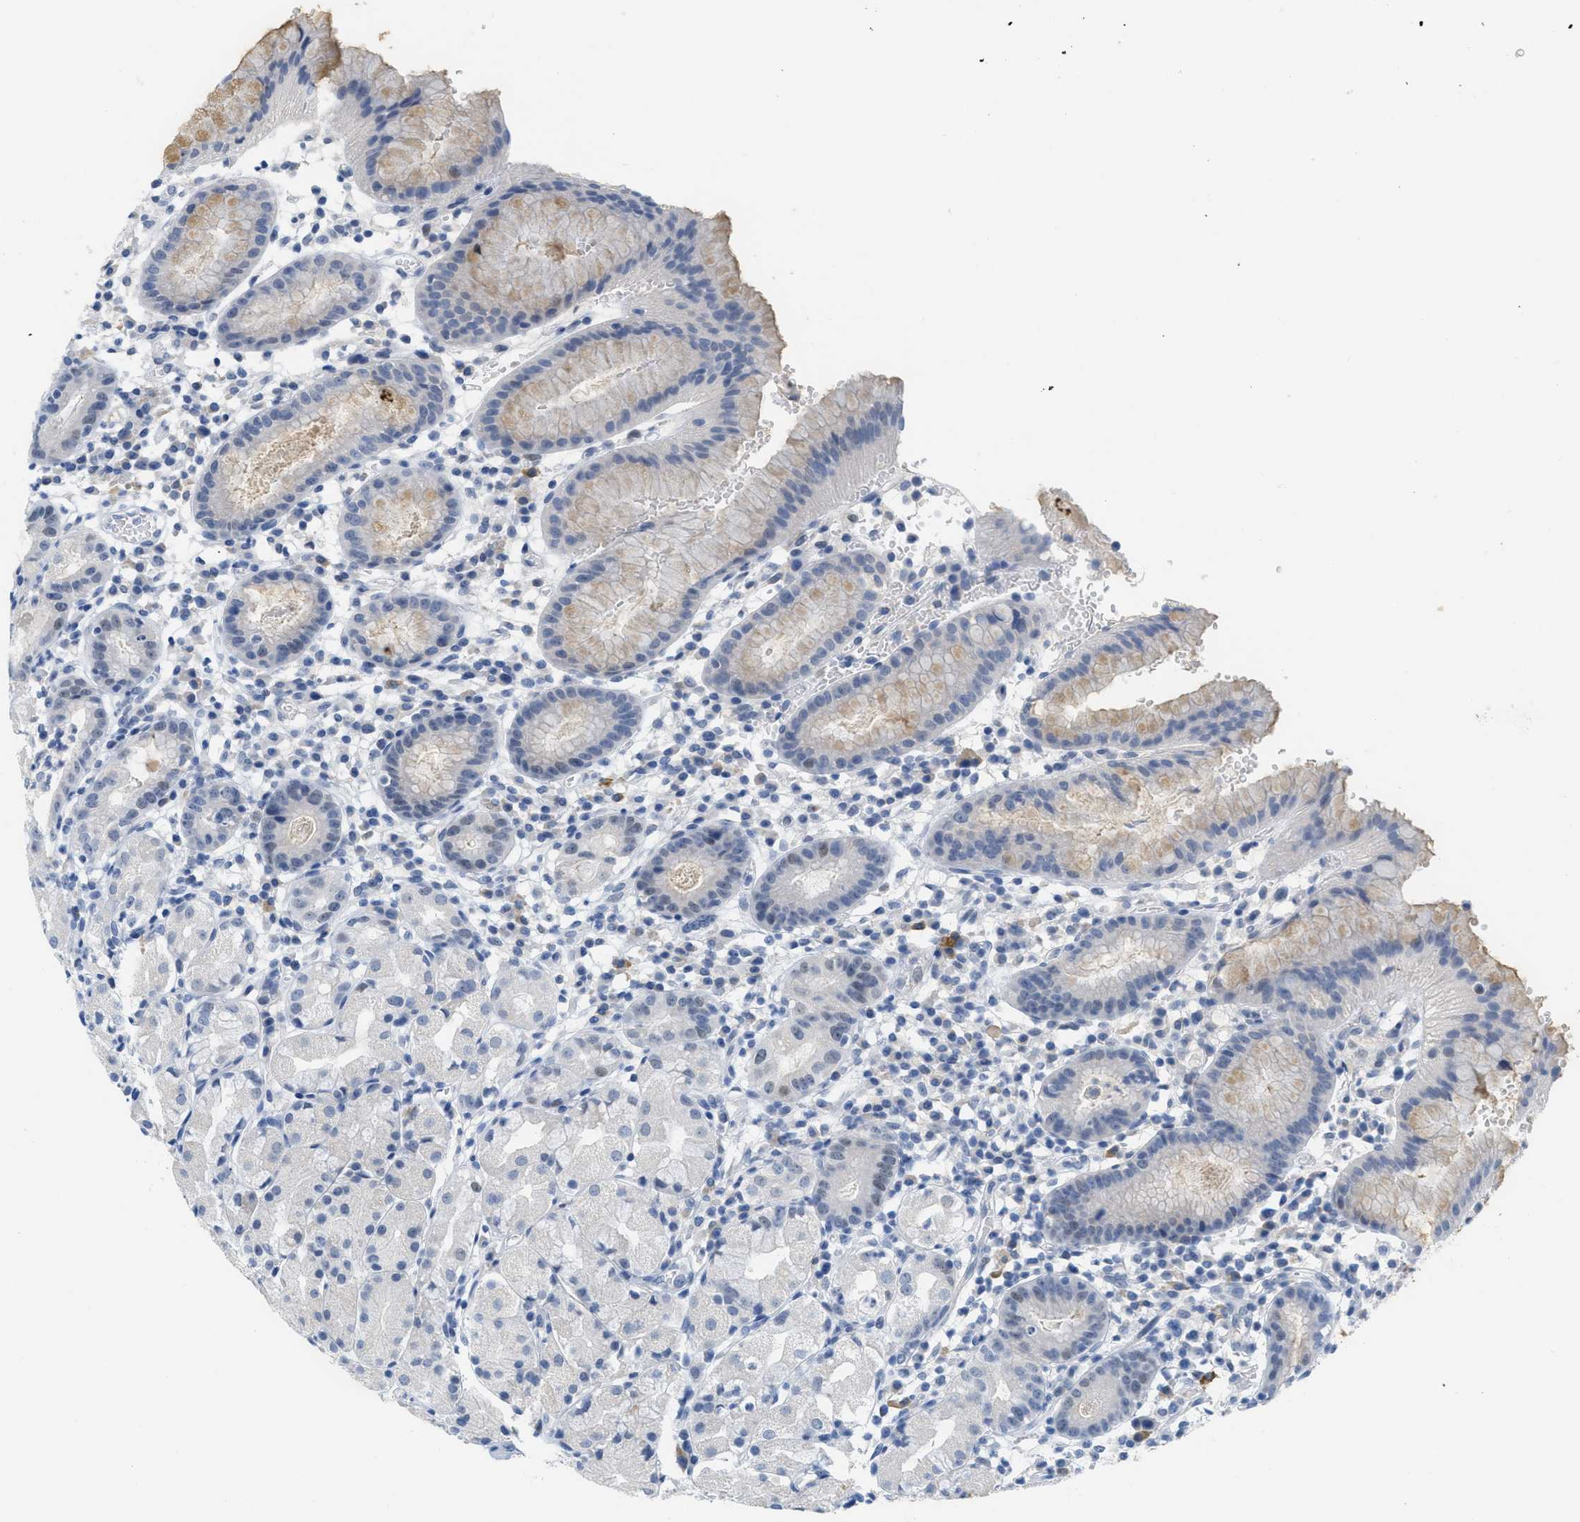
{"staining": {"intensity": "weak", "quantity": "<25%", "location": "cytoplasmic/membranous"}, "tissue": "stomach", "cell_type": "Glandular cells", "image_type": "normal", "snomed": [{"axis": "morphology", "description": "Normal tissue, NOS"}, {"axis": "topography", "description": "Stomach"}, {"axis": "topography", "description": "Stomach, lower"}], "caption": "IHC photomicrograph of unremarkable human stomach stained for a protein (brown), which exhibits no expression in glandular cells.", "gene": "HSF2", "patient": {"sex": "female", "age": 75}}